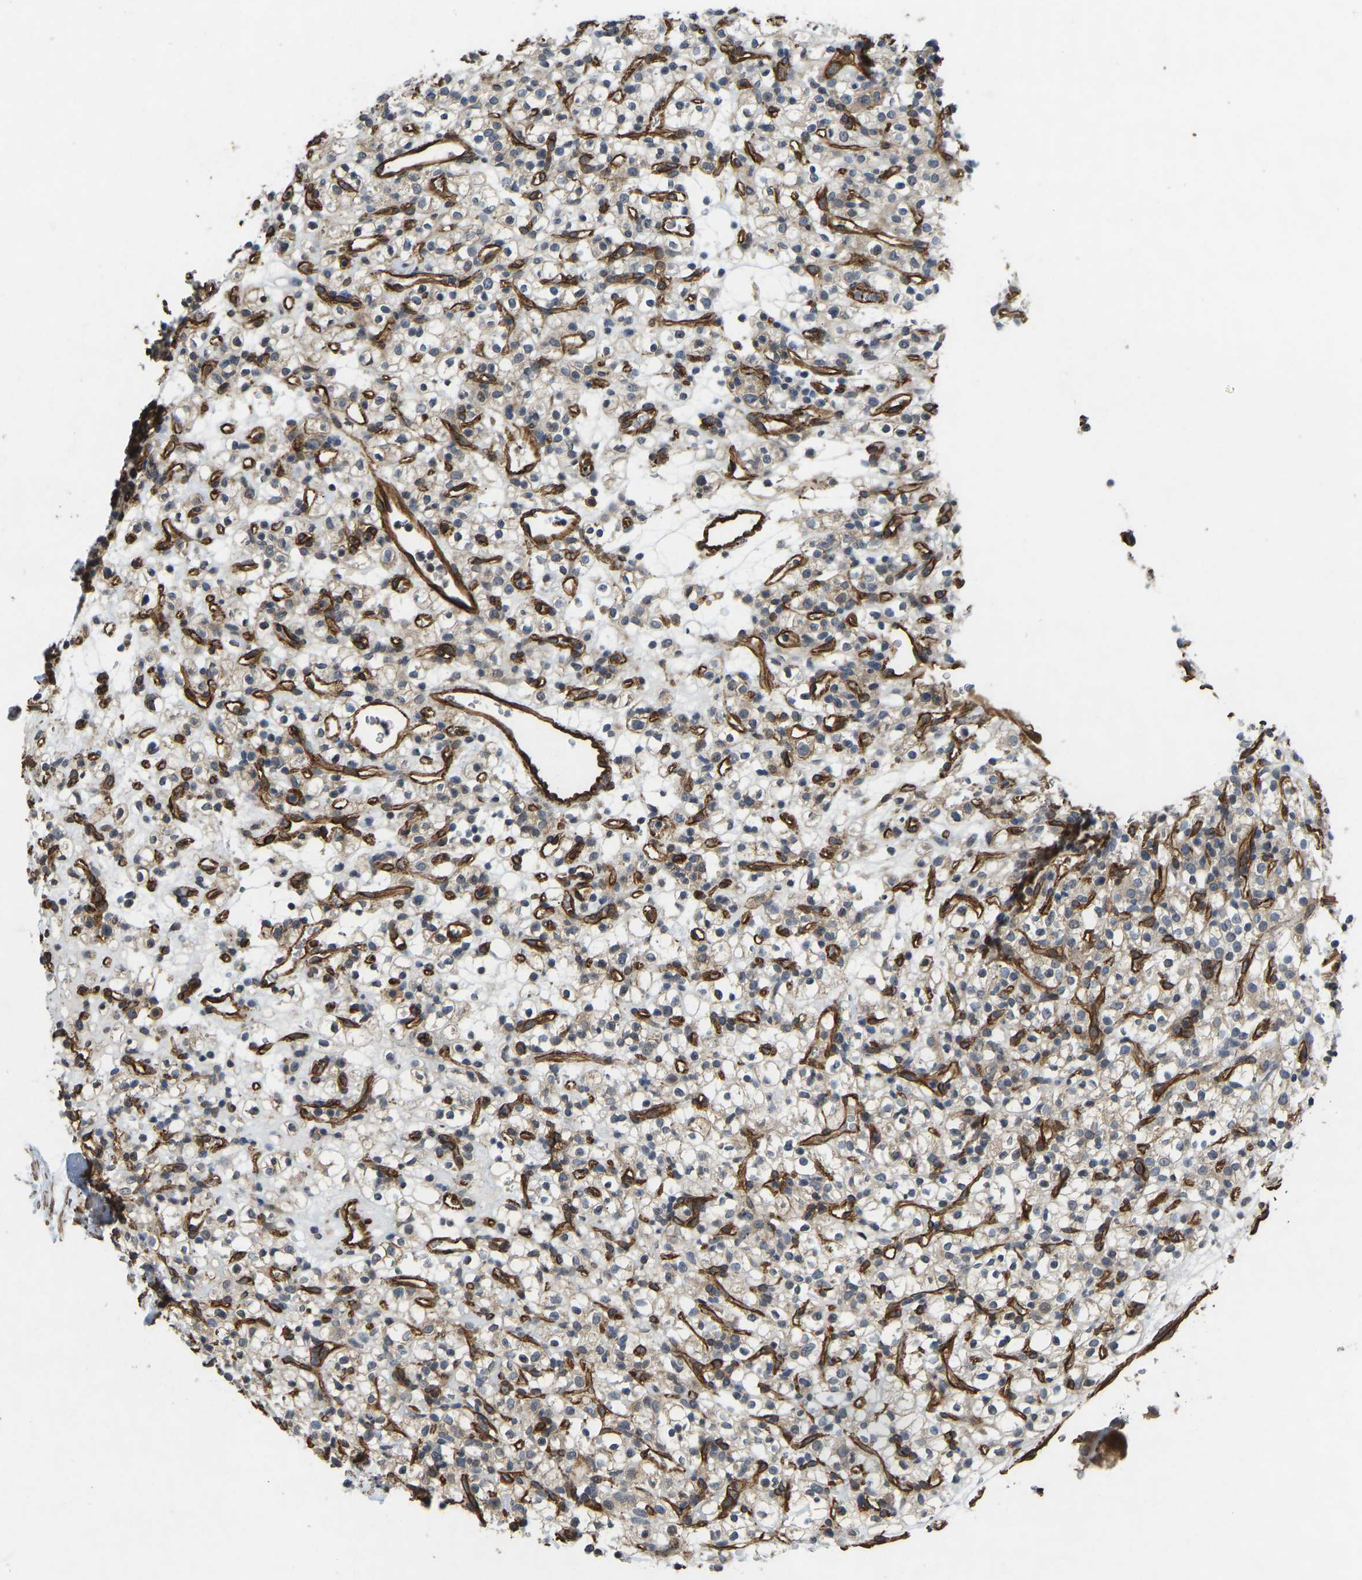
{"staining": {"intensity": "weak", "quantity": ">75%", "location": "cytoplasmic/membranous"}, "tissue": "renal cancer", "cell_type": "Tumor cells", "image_type": "cancer", "snomed": [{"axis": "morphology", "description": "Normal tissue, NOS"}, {"axis": "morphology", "description": "Adenocarcinoma, NOS"}, {"axis": "topography", "description": "Kidney"}], "caption": "This image demonstrates renal cancer (adenocarcinoma) stained with immunohistochemistry to label a protein in brown. The cytoplasmic/membranous of tumor cells show weak positivity for the protein. Nuclei are counter-stained blue.", "gene": "NMB", "patient": {"sex": "female", "age": 72}}